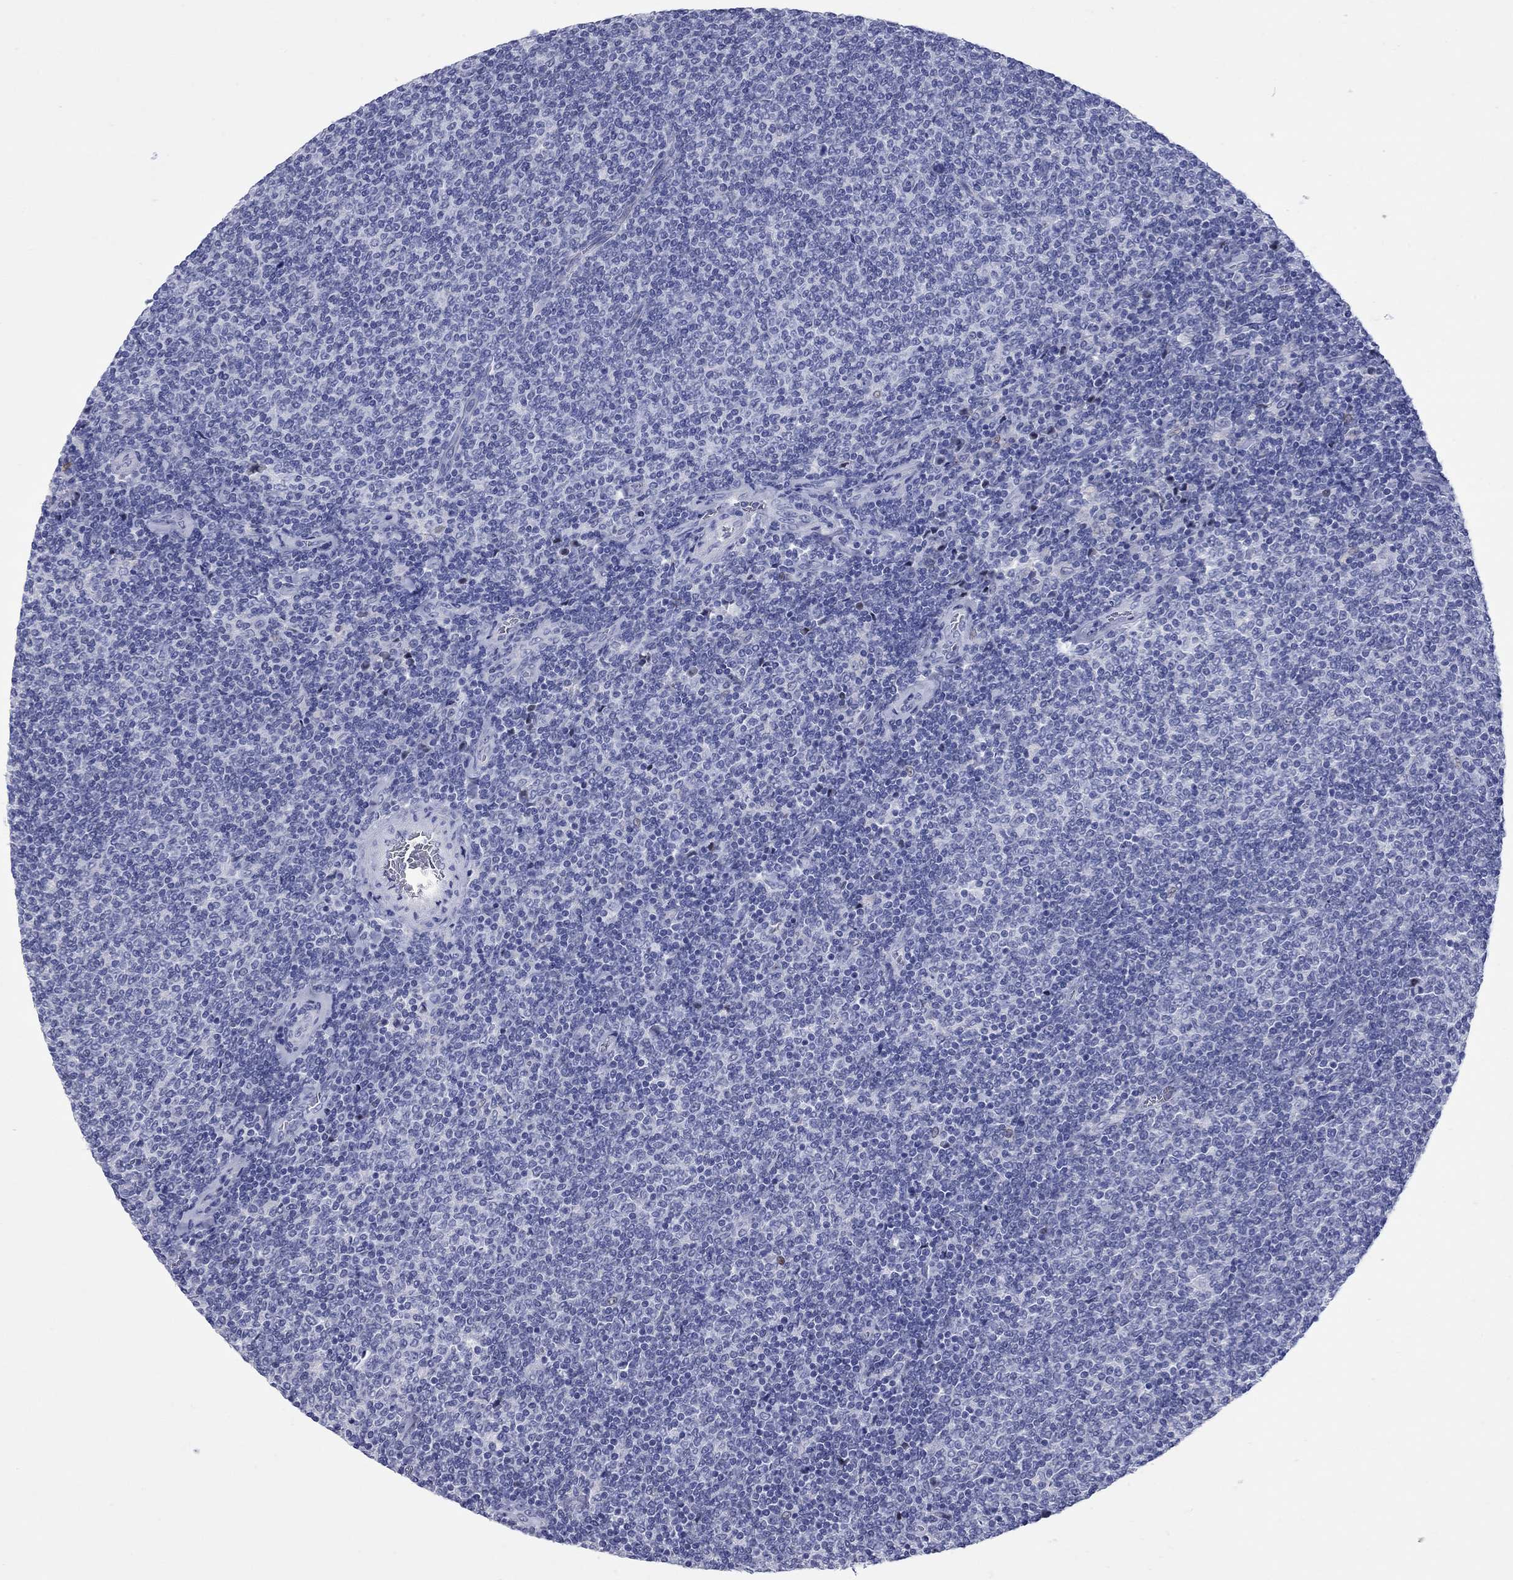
{"staining": {"intensity": "negative", "quantity": "none", "location": "none"}, "tissue": "lymphoma", "cell_type": "Tumor cells", "image_type": "cancer", "snomed": [{"axis": "morphology", "description": "Malignant lymphoma, non-Hodgkin's type, Low grade"}, {"axis": "topography", "description": "Lymph node"}], "caption": "Immunohistochemistry of low-grade malignant lymphoma, non-Hodgkin's type reveals no staining in tumor cells.", "gene": "CCNA1", "patient": {"sex": "male", "age": 52}}